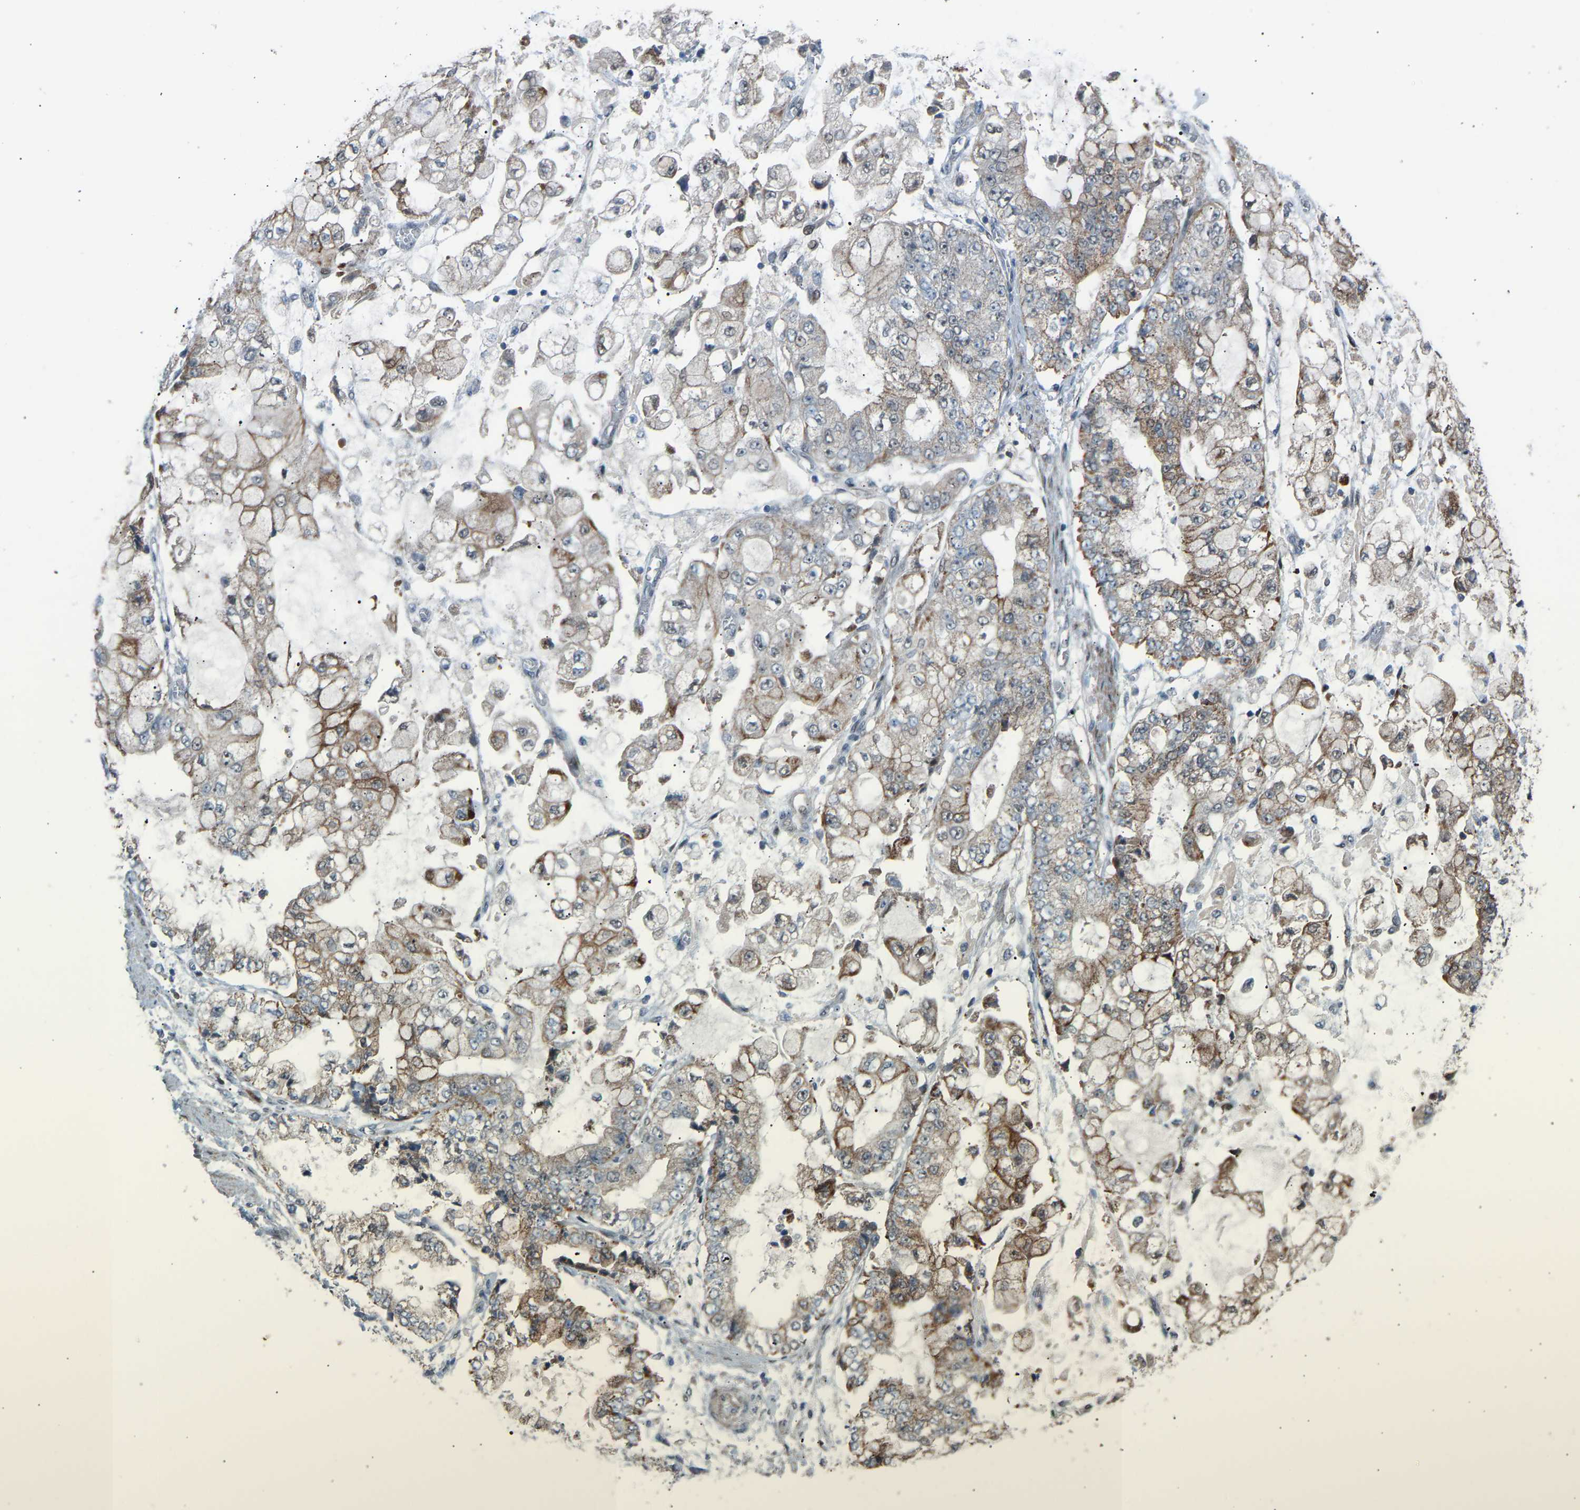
{"staining": {"intensity": "weak", "quantity": "<25%", "location": "cytoplasmic/membranous"}, "tissue": "stomach cancer", "cell_type": "Tumor cells", "image_type": "cancer", "snomed": [{"axis": "morphology", "description": "Adenocarcinoma, NOS"}, {"axis": "topography", "description": "Stomach"}], "caption": "The IHC photomicrograph has no significant positivity in tumor cells of stomach cancer (adenocarcinoma) tissue.", "gene": "VPS41", "patient": {"sex": "male", "age": 76}}